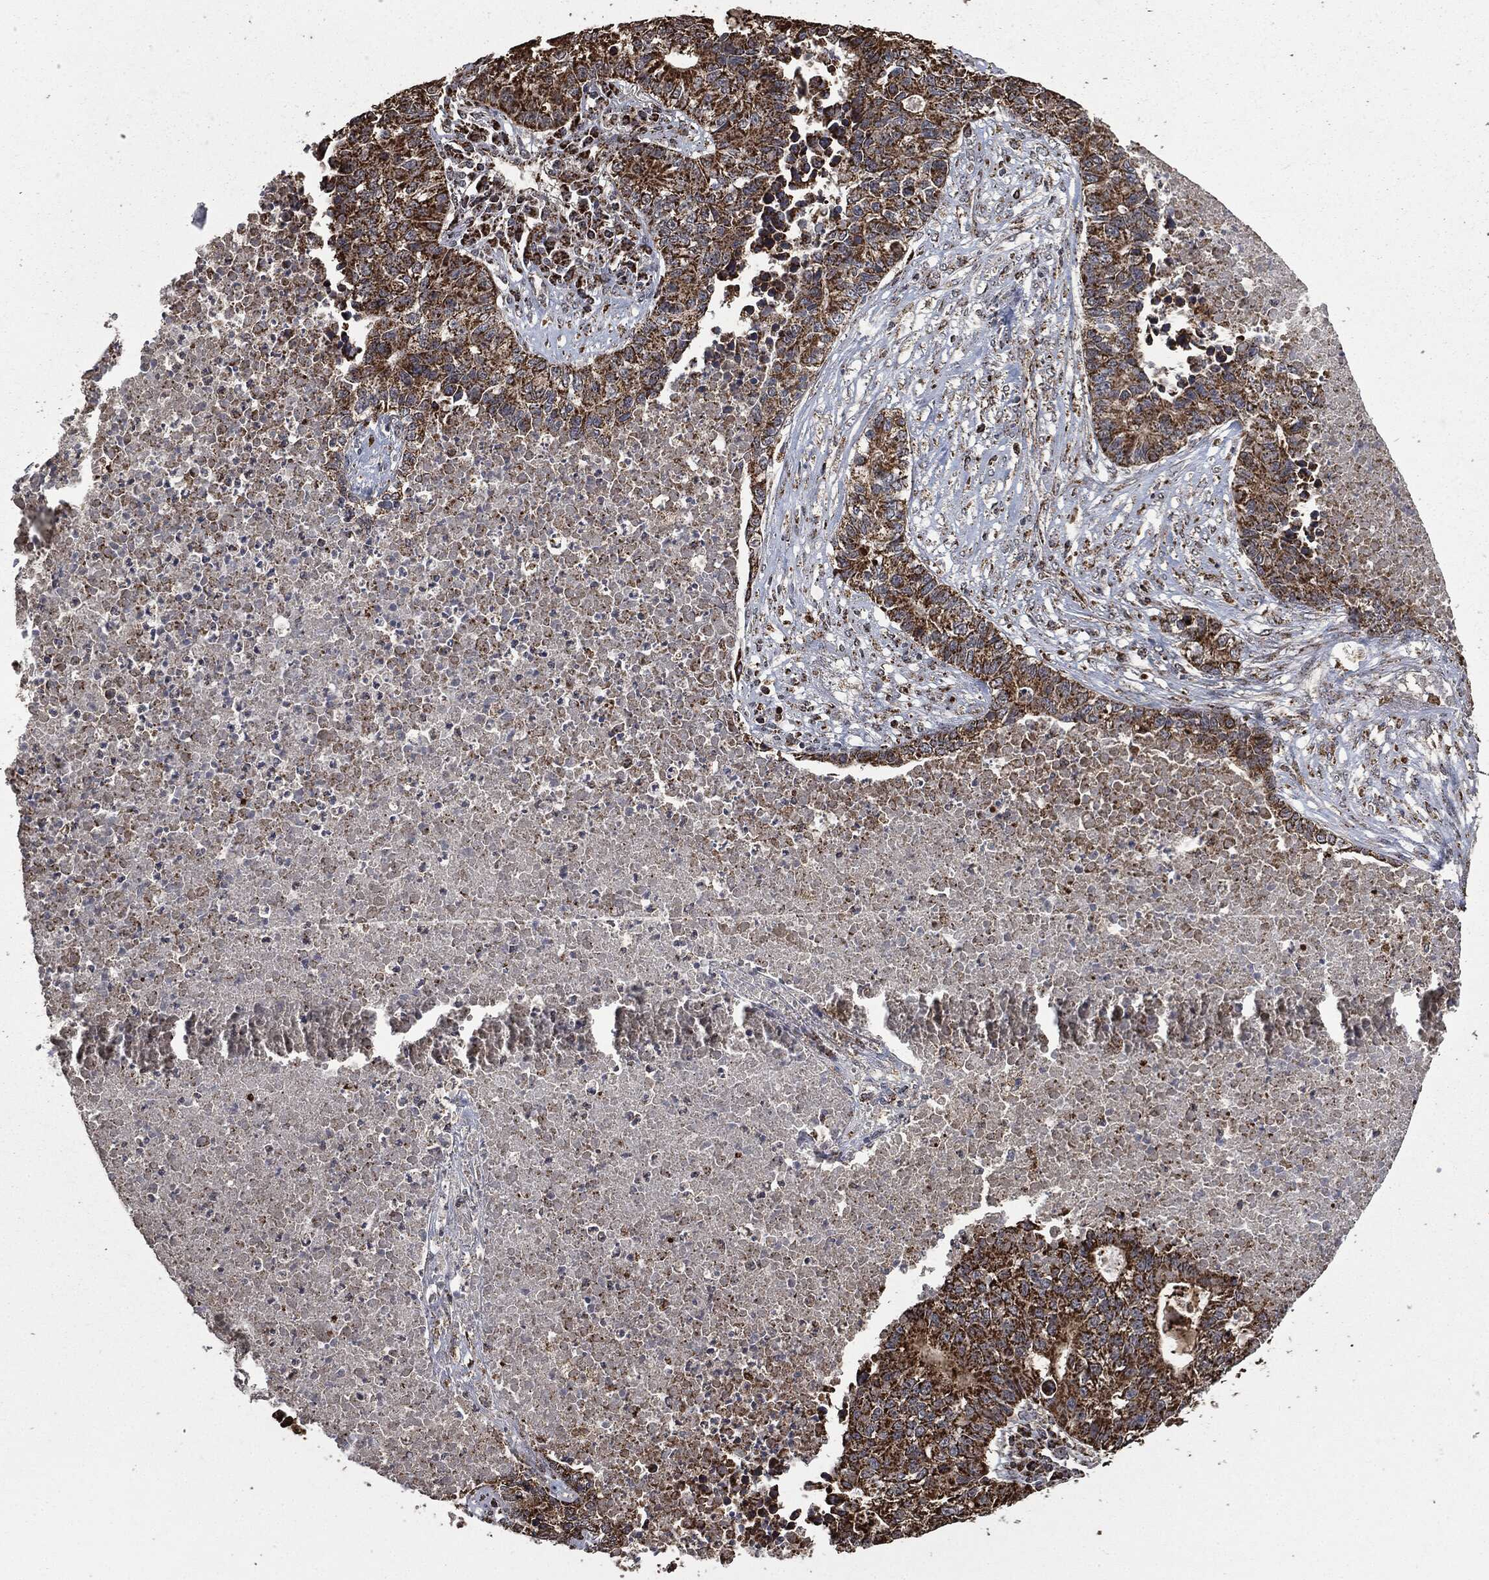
{"staining": {"intensity": "strong", "quantity": ">75%", "location": "cytoplasmic/membranous"}, "tissue": "lung cancer", "cell_type": "Tumor cells", "image_type": "cancer", "snomed": [{"axis": "morphology", "description": "Adenocarcinoma, NOS"}, {"axis": "topography", "description": "Lung"}], "caption": "This photomicrograph exhibits lung adenocarcinoma stained with IHC to label a protein in brown. The cytoplasmic/membranous of tumor cells show strong positivity for the protein. Nuclei are counter-stained blue.", "gene": "LIG3", "patient": {"sex": "male", "age": 57}}